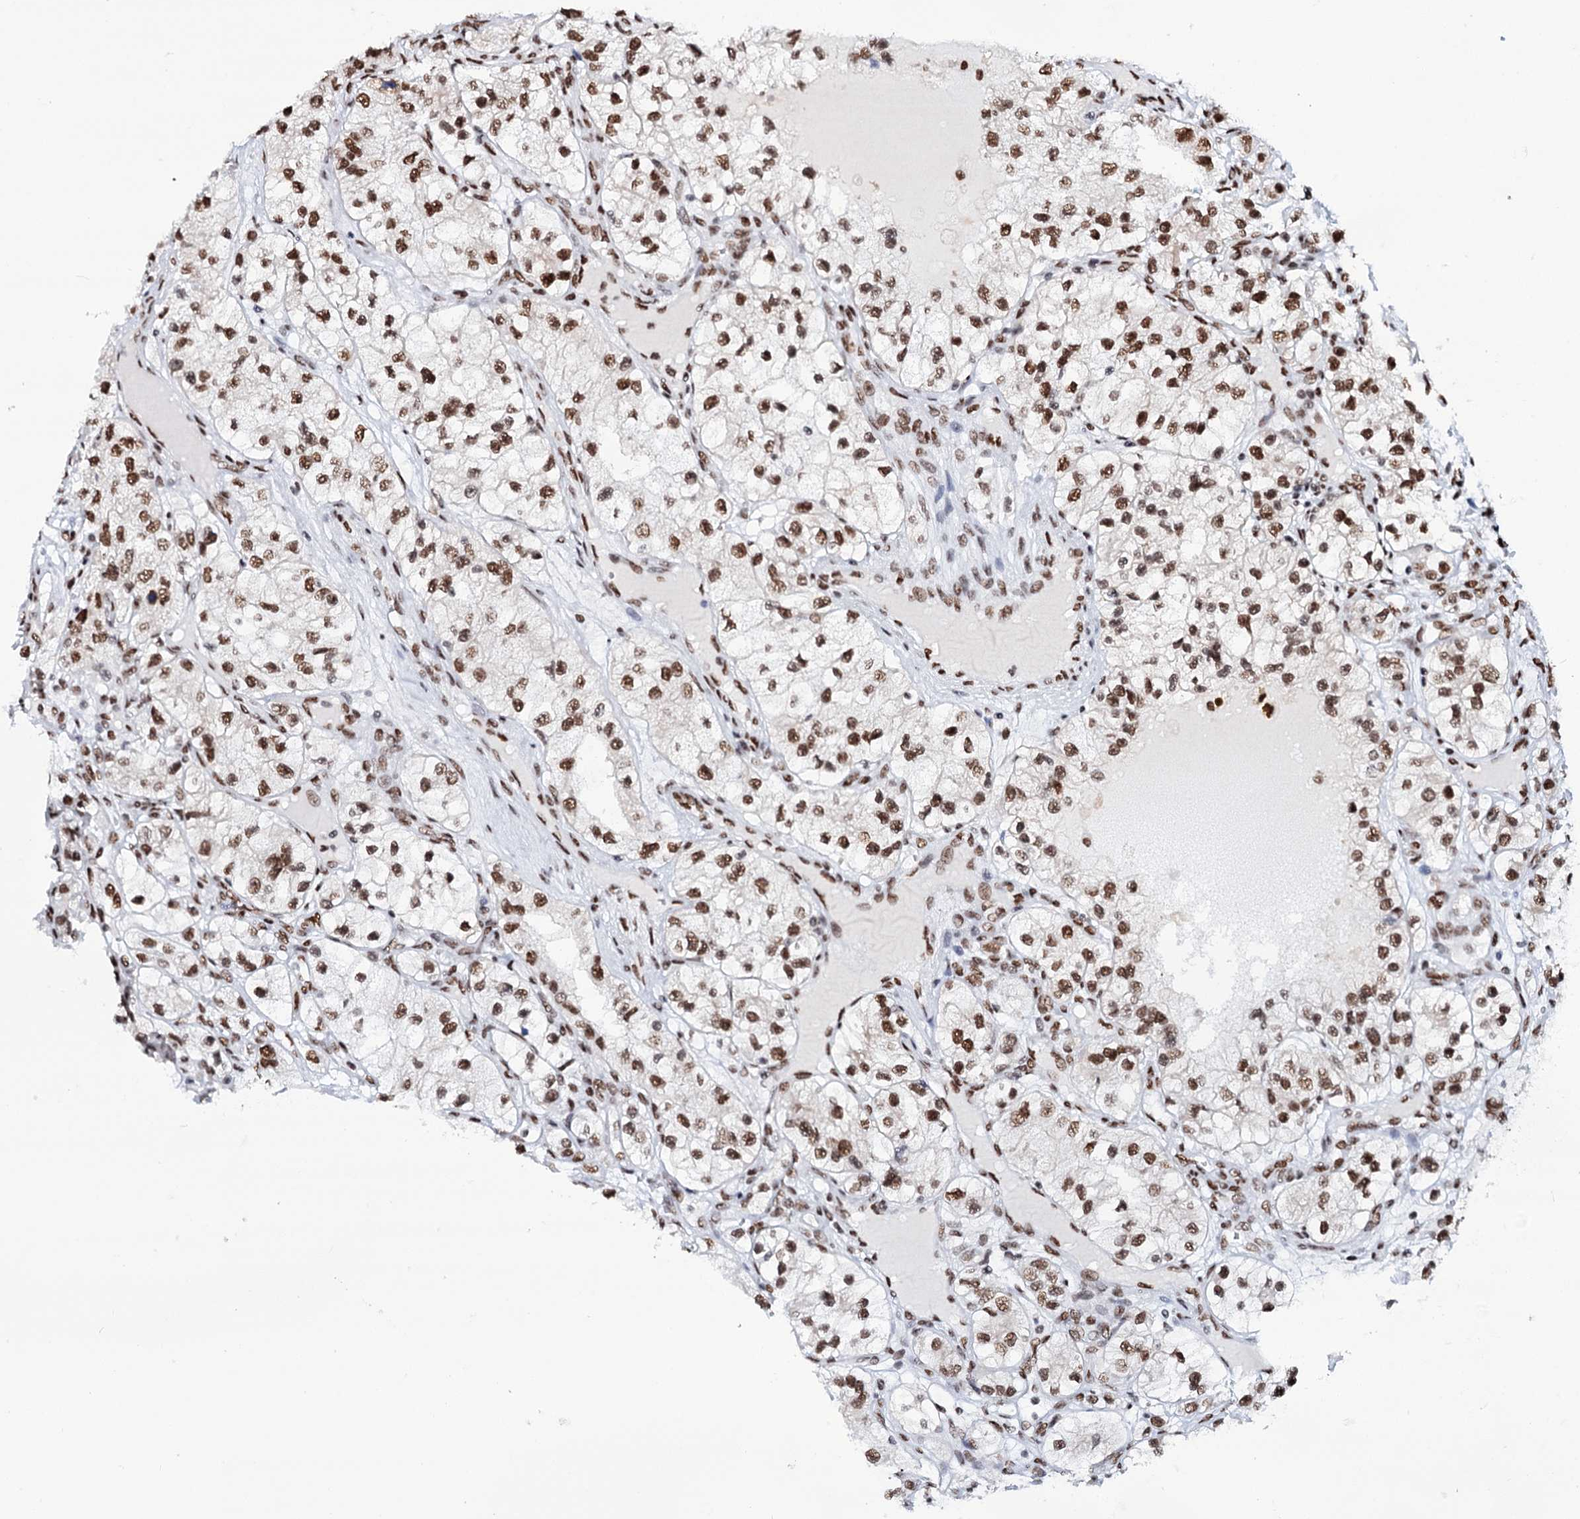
{"staining": {"intensity": "moderate", "quantity": ">75%", "location": "nuclear"}, "tissue": "renal cancer", "cell_type": "Tumor cells", "image_type": "cancer", "snomed": [{"axis": "morphology", "description": "Adenocarcinoma, NOS"}, {"axis": "topography", "description": "Kidney"}], "caption": "Immunohistochemistry (IHC) (DAB) staining of adenocarcinoma (renal) shows moderate nuclear protein staining in approximately >75% of tumor cells.", "gene": "MATR3", "patient": {"sex": "female", "age": 57}}